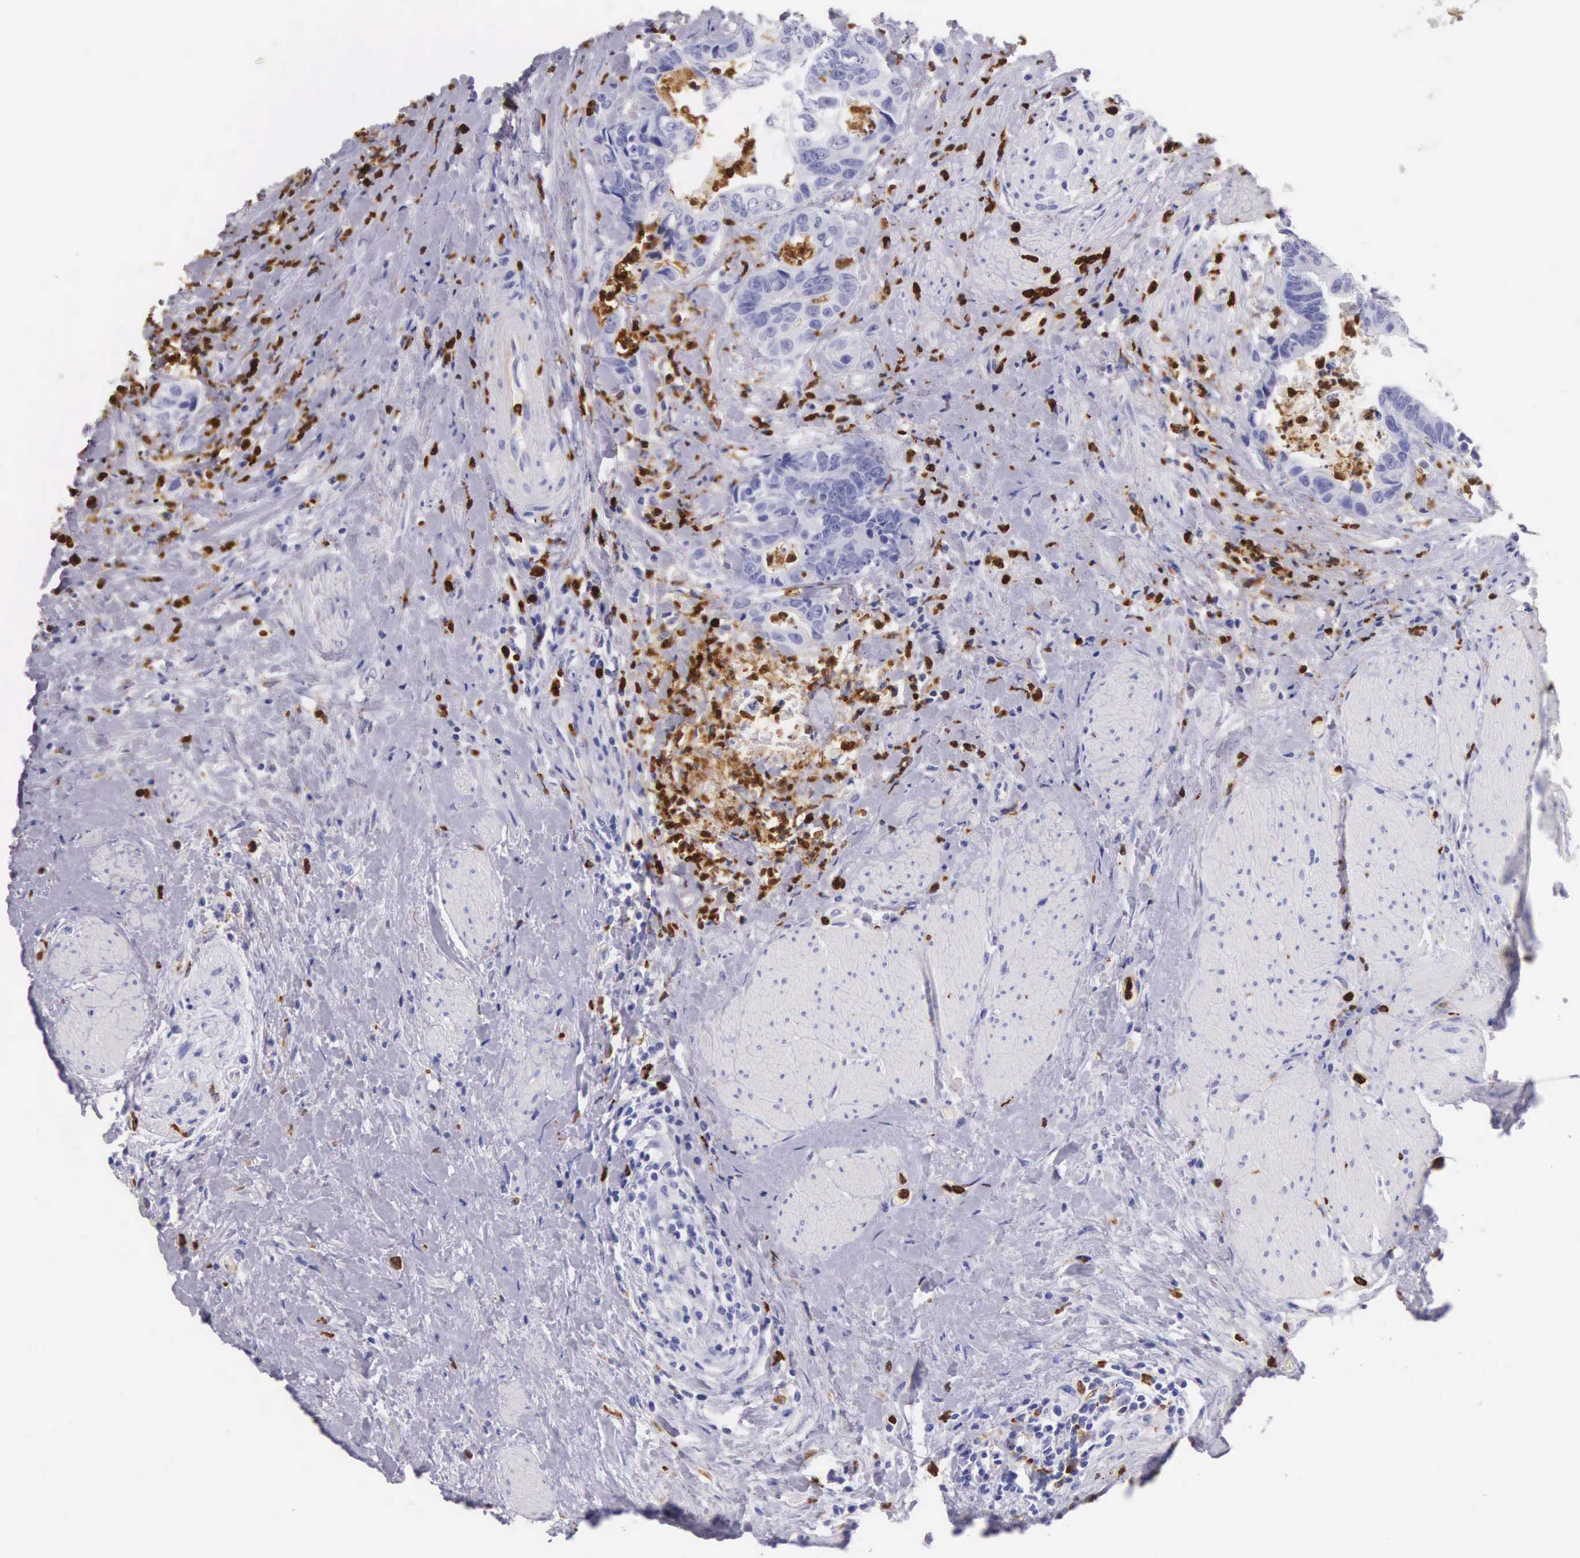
{"staining": {"intensity": "negative", "quantity": "none", "location": "none"}, "tissue": "colorectal cancer", "cell_type": "Tumor cells", "image_type": "cancer", "snomed": [{"axis": "morphology", "description": "Adenocarcinoma, NOS"}, {"axis": "topography", "description": "Rectum"}], "caption": "Colorectal cancer stained for a protein using IHC reveals no staining tumor cells.", "gene": "FCN1", "patient": {"sex": "female", "age": 65}}